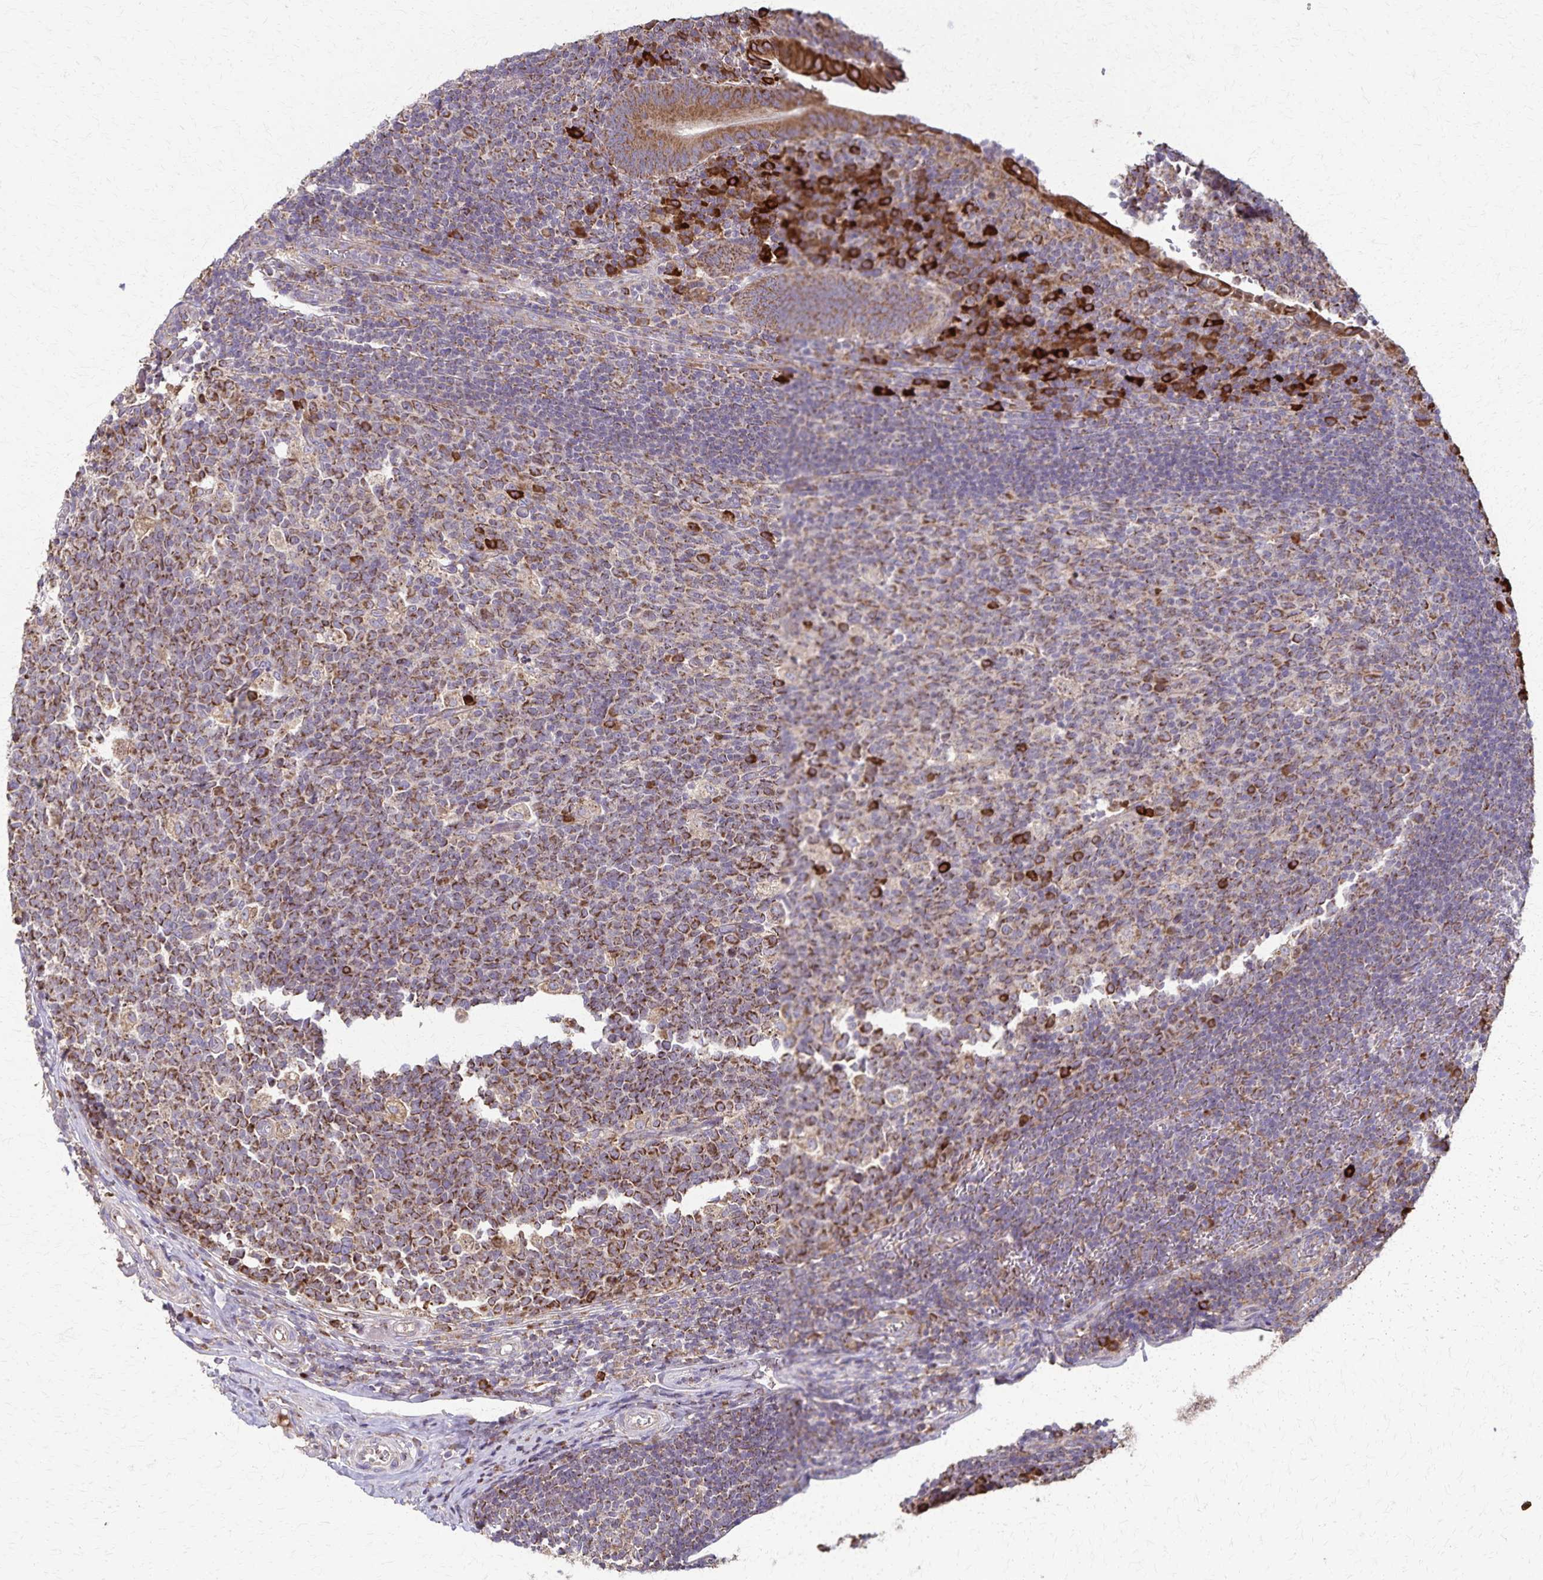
{"staining": {"intensity": "strong", "quantity": ">75%", "location": "cytoplasmic/membranous"}, "tissue": "appendix", "cell_type": "Glandular cells", "image_type": "normal", "snomed": [{"axis": "morphology", "description": "Normal tissue, NOS"}, {"axis": "topography", "description": "Appendix"}], "caption": "Strong cytoplasmic/membranous staining is present in approximately >75% of glandular cells in benign appendix. The protein of interest is stained brown, and the nuclei are stained in blue (DAB IHC with brightfield microscopy, high magnification).", "gene": "RNF10", "patient": {"sex": "male", "age": 18}}